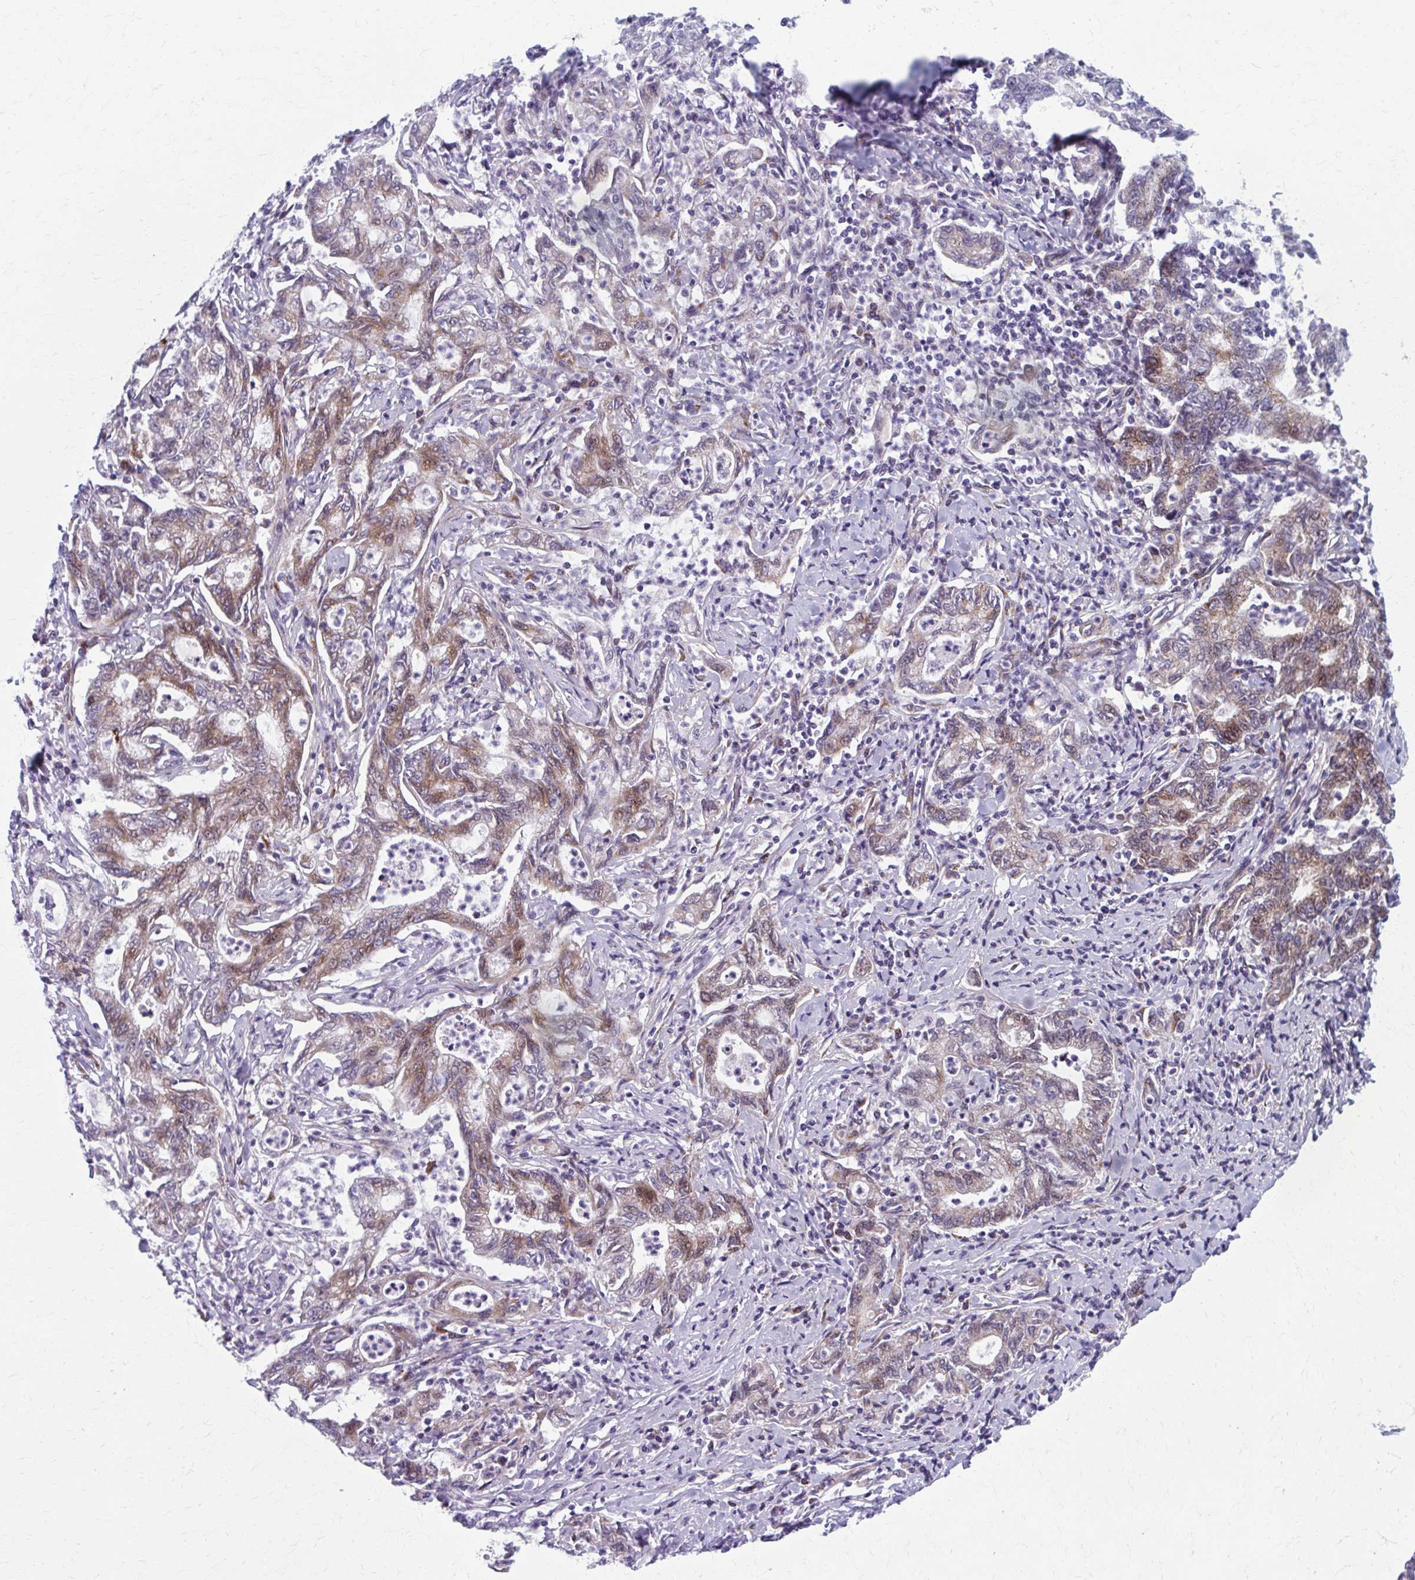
{"staining": {"intensity": "moderate", "quantity": ">75%", "location": "cytoplasmic/membranous"}, "tissue": "stomach cancer", "cell_type": "Tumor cells", "image_type": "cancer", "snomed": [{"axis": "morphology", "description": "Adenocarcinoma, NOS"}, {"axis": "topography", "description": "Stomach, upper"}], "caption": "Protein staining reveals moderate cytoplasmic/membranous positivity in approximately >75% of tumor cells in adenocarcinoma (stomach).", "gene": "OLFM2", "patient": {"sex": "female", "age": 79}}